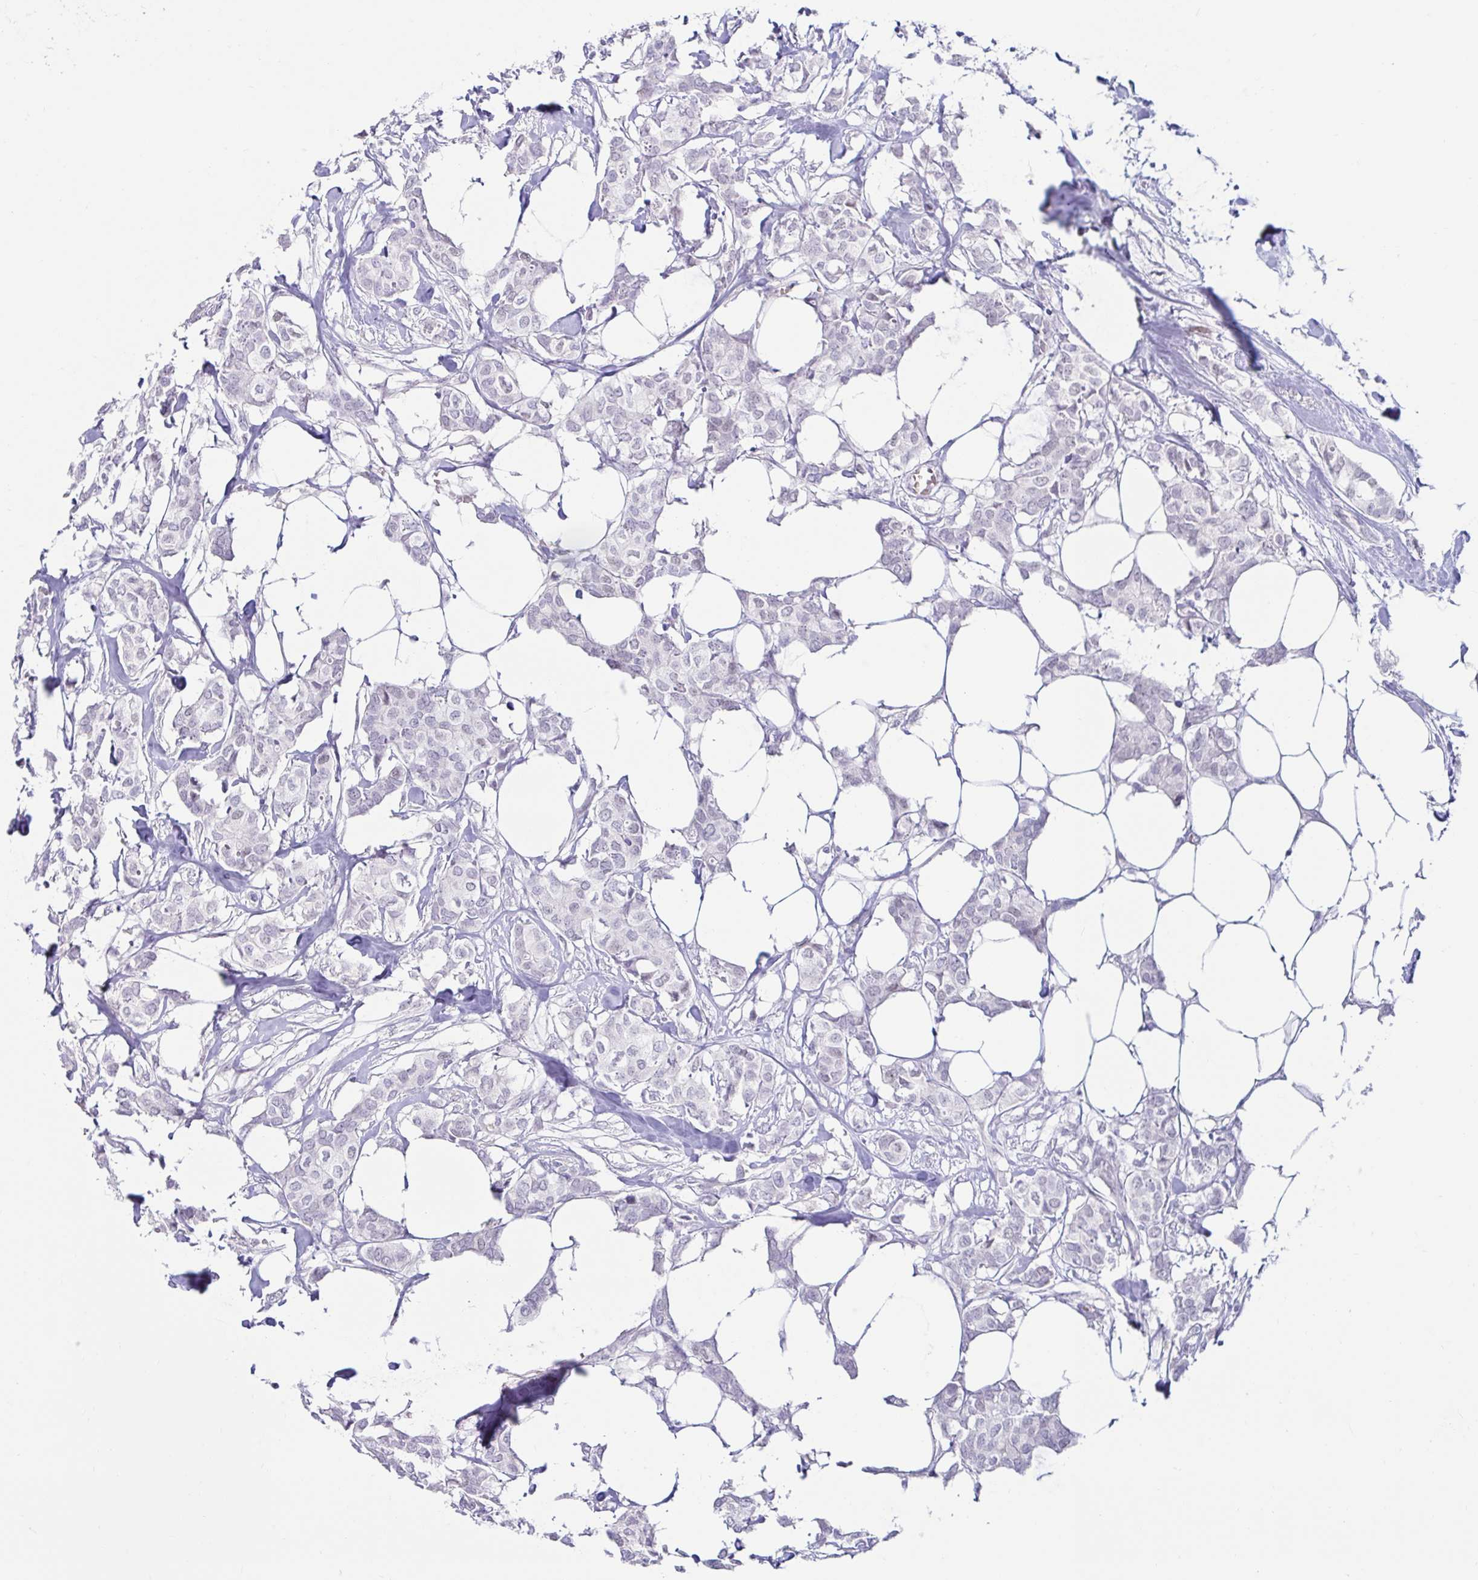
{"staining": {"intensity": "negative", "quantity": "none", "location": "none"}, "tissue": "breast cancer", "cell_type": "Tumor cells", "image_type": "cancer", "snomed": [{"axis": "morphology", "description": "Duct carcinoma"}, {"axis": "topography", "description": "Breast"}], "caption": "Histopathology image shows no significant protein staining in tumor cells of intraductal carcinoma (breast).", "gene": "BEST1", "patient": {"sex": "female", "age": 62}}